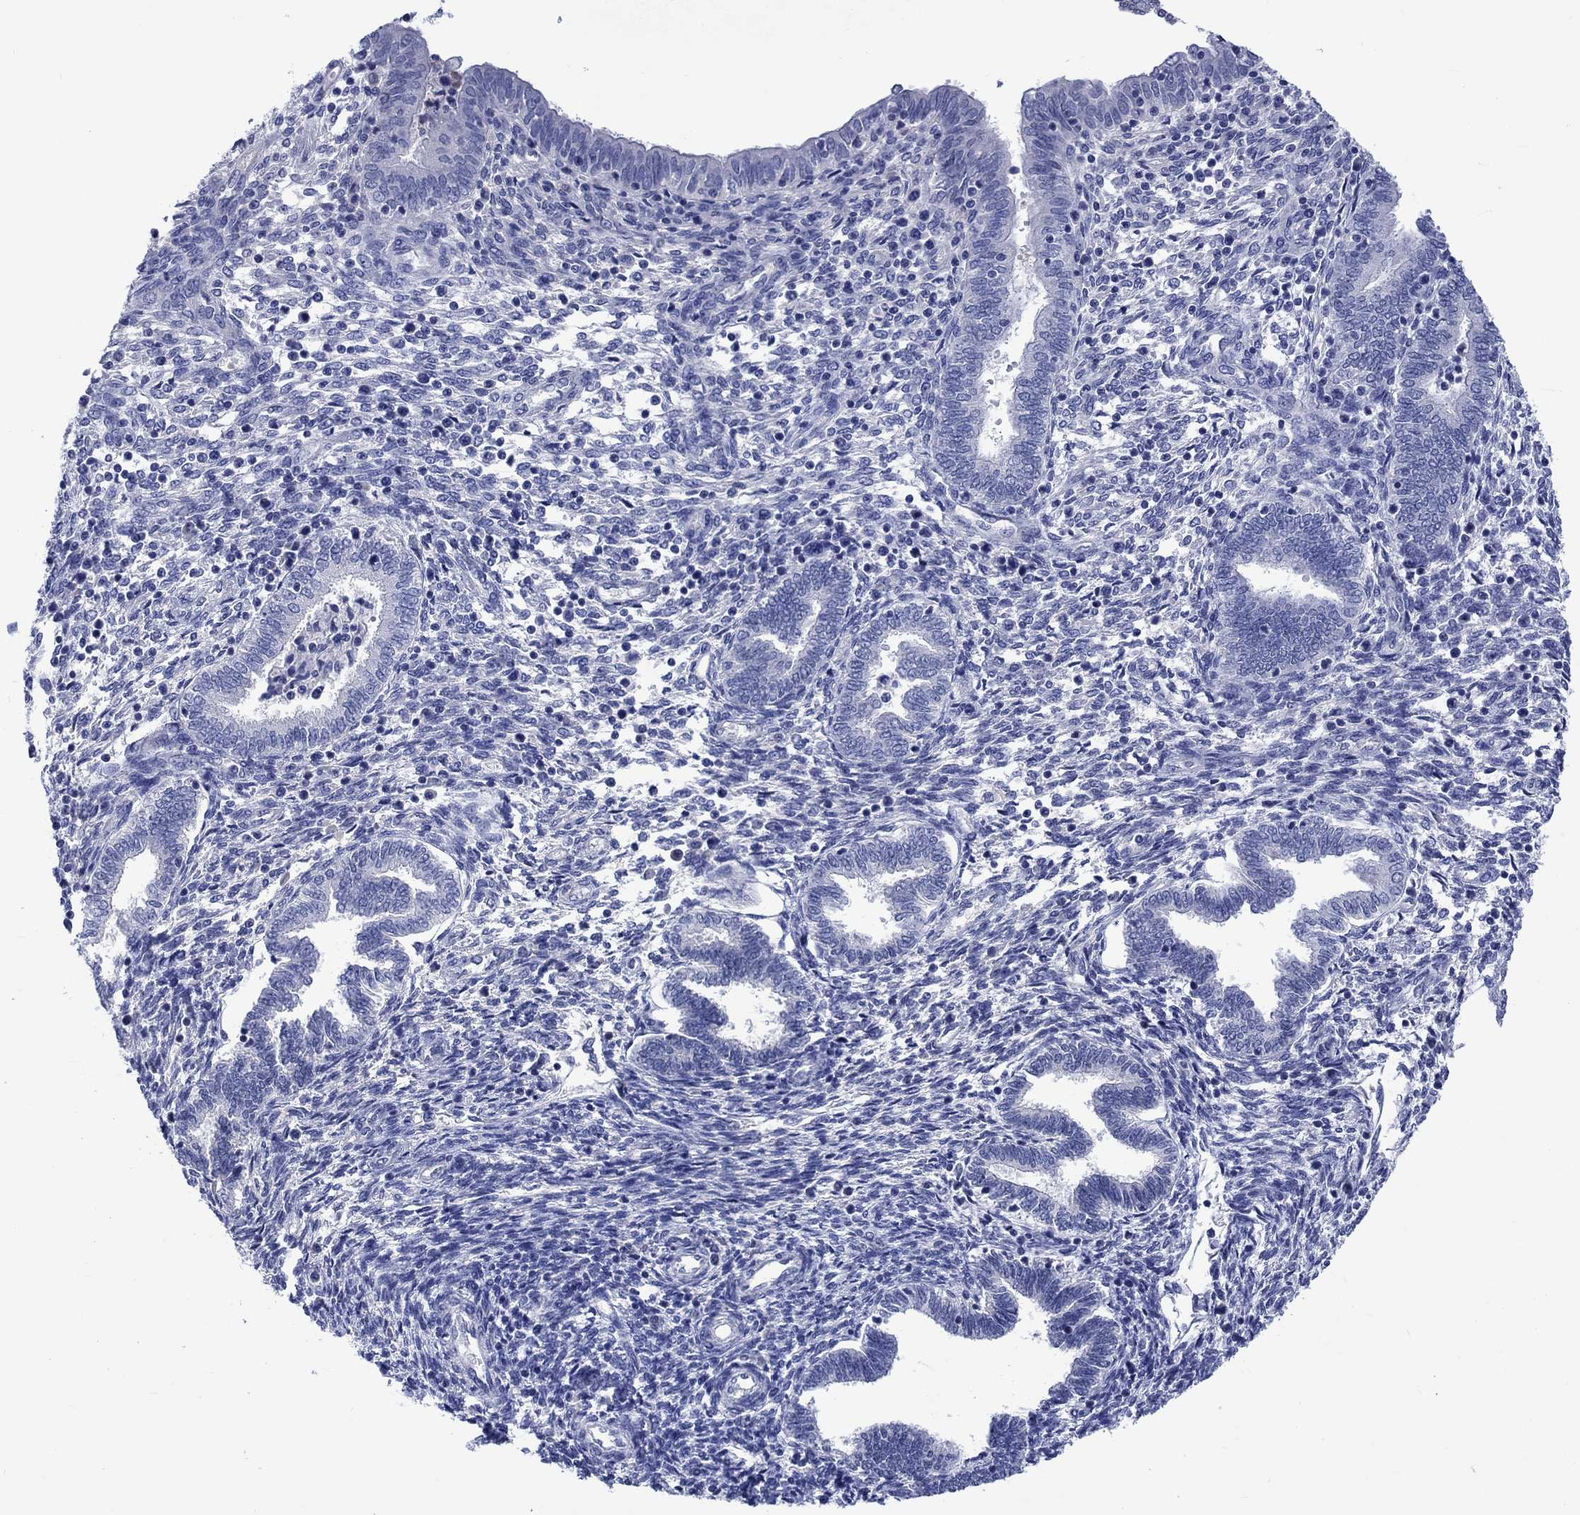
{"staining": {"intensity": "negative", "quantity": "none", "location": "none"}, "tissue": "endometrium", "cell_type": "Cells in endometrial stroma", "image_type": "normal", "snomed": [{"axis": "morphology", "description": "Normal tissue, NOS"}, {"axis": "topography", "description": "Endometrium"}], "caption": "This is a photomicrograph of immunohistochemistry (IHC) staining of unremarkable endometrium, which shows no positivity in cells in endometrial stroma. (DAB (3,3'-diaminobenzidine) IHC visualized using brightfield microscopy, high magnification).", "gene": "CACNG3", "patient": {"sex": "female", "age": 42}}